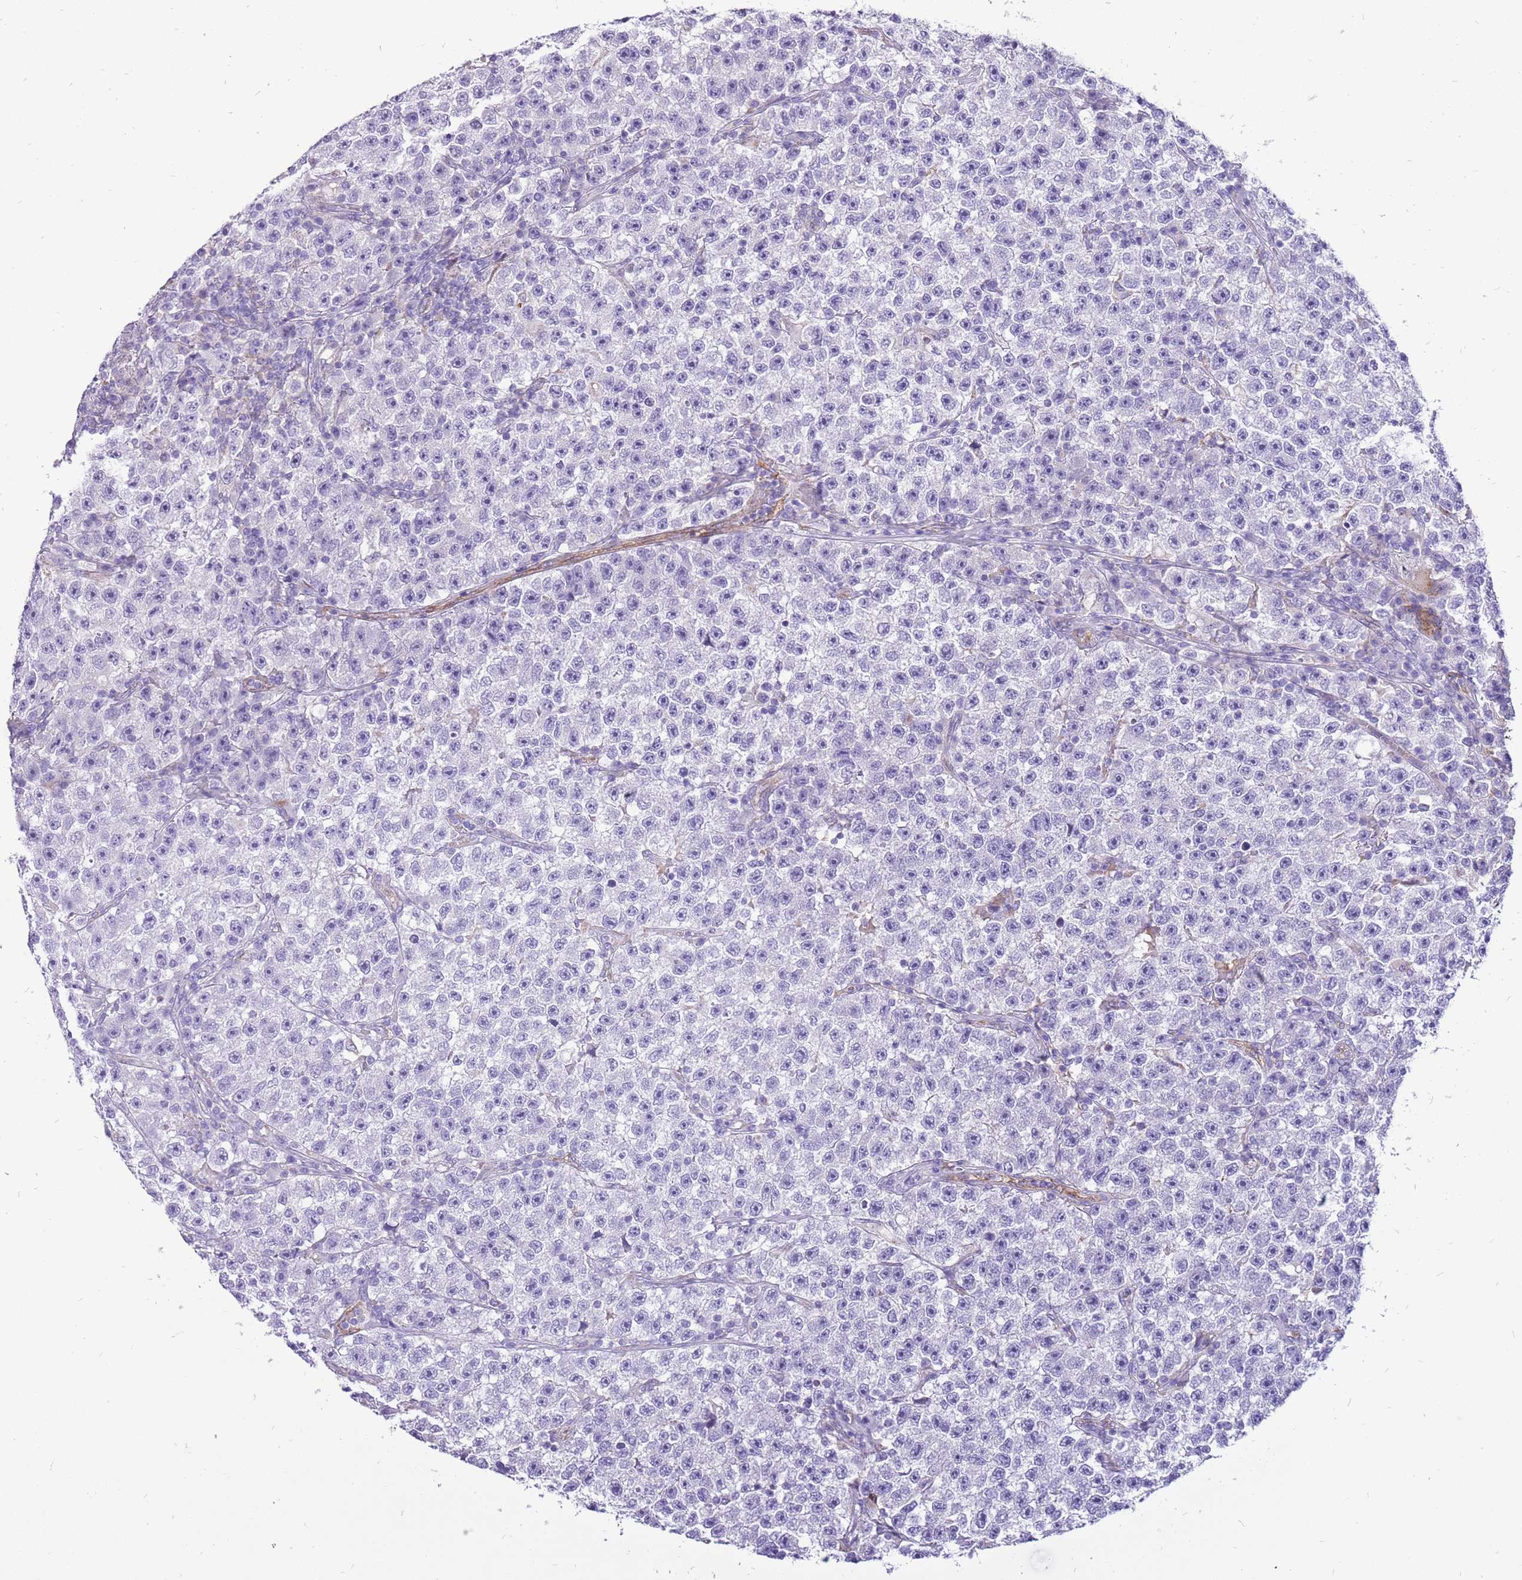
{"staining": {"intensity": "negative", "quantity": "none", "location": "none"}, "tissue": "testis cancer", "cell_type": "Tumor cells", "image_type": "cancer", "snomed": [{"axis": "morphology", "description": "Seminoma, NOS"}, {"axis": "topography", "description": "Testis"}], "caption": "This micrograph is of testis seminoma stained with immunohistochemistry to label a protein in brown with the nuclei are counter-stained blue. There is no expression in tumor cells. Brightfield microscopy of IHC stained with DAB (3,3'-diaminobenzidine) (brown) and hematoxylin (blue), captured at high magnification.", "gene": "PCNX1", "patient": {"sex": "male", "age": 22}}